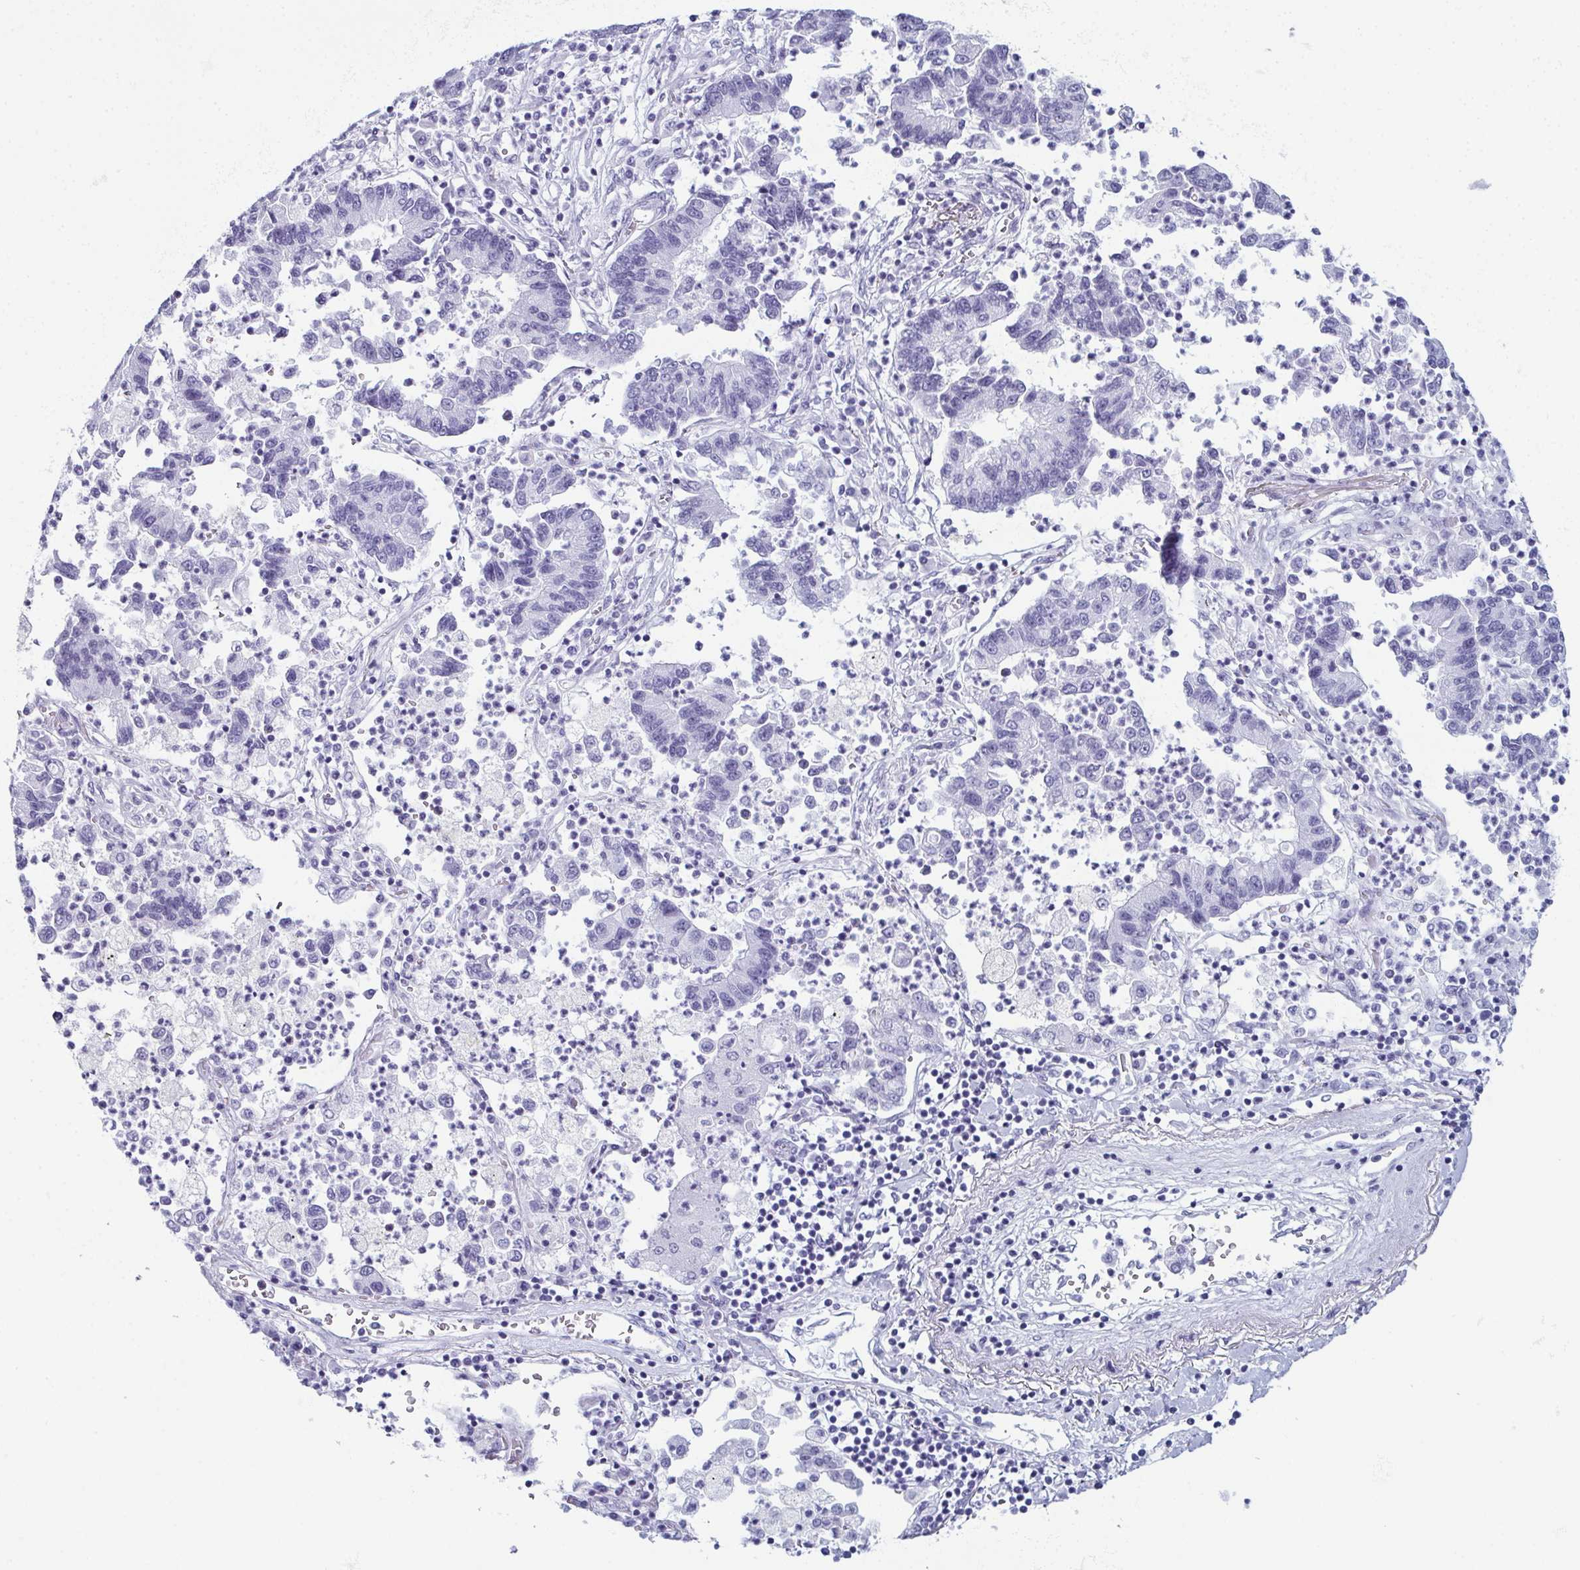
{"staining": {"intensity": "negative", "quantity": "none", "location": "none"}, "tissue": "lung cancer", "cell_type": "Tumor cells", "image_type": "cancer", "snomed": [{"axis": "morphology", "description": "Adenocarcinoma, NOS"}, {"axis": "topography", "description": "Lung"}], "caption": "The photomicrograph exhibits no staining of tumor cells in lung cancer.", "gene": "ENKUR", "patient": {"sex": "female", "age": 57}}